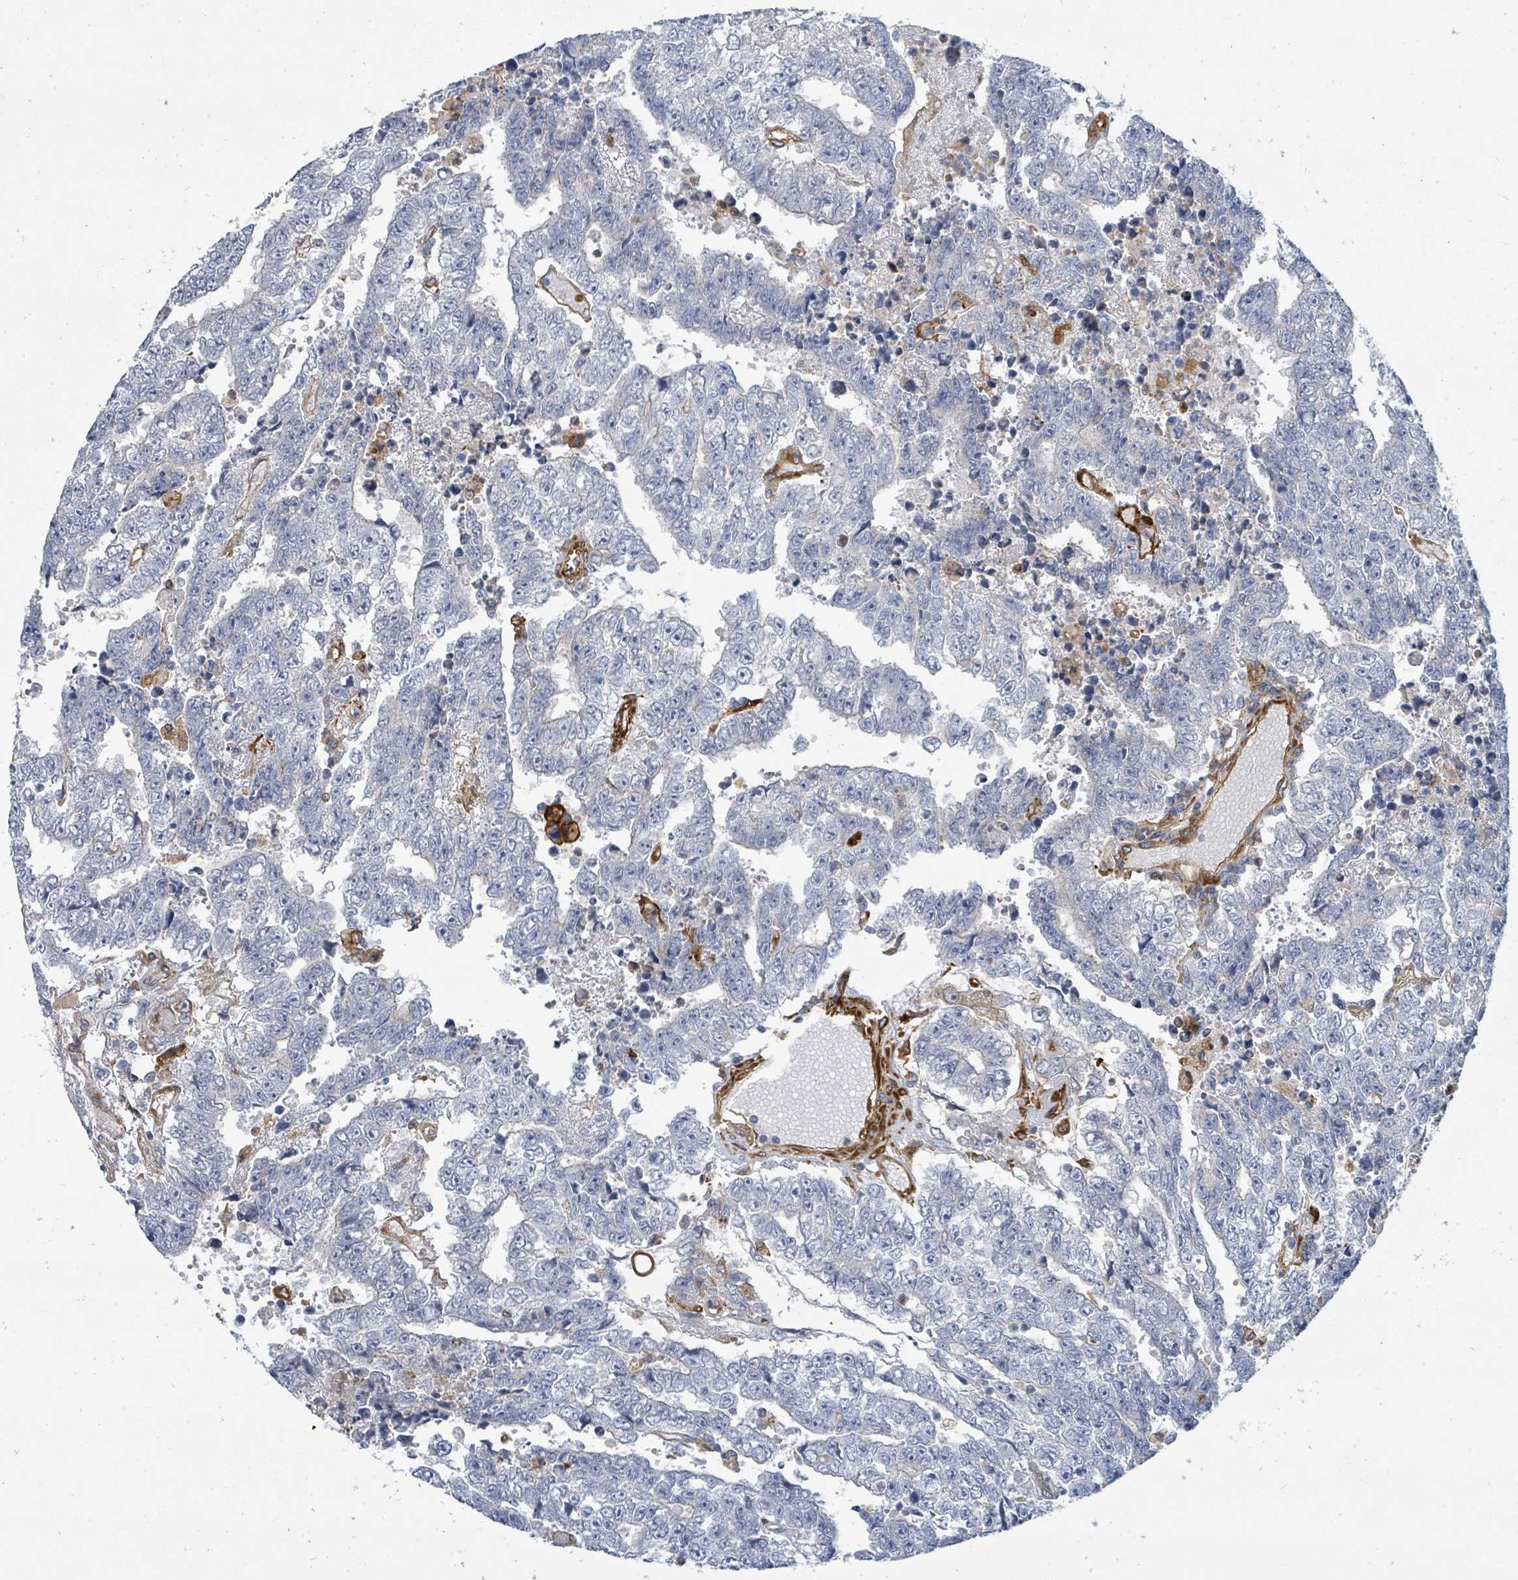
{"staining": {"intensity": "negative", "quantity": "none", "location": "none"}, "tissue": "testis cancer", "cell_type": "Tumor cells", "image_type": "cancer", "snomed": [{"axis": "morphology", "description": "Carcinoma, Embryonal, NOS"}, {"axis": "topography", "description": "Testis"}], "caption": "IHC histopathology image of human testis cancer (embryonal carcinoma) stained for a protein (brown), which shows no positivity in tumor cells.", "gene": "IFIT1", "patient": {"sex": "male", "age": 25}}